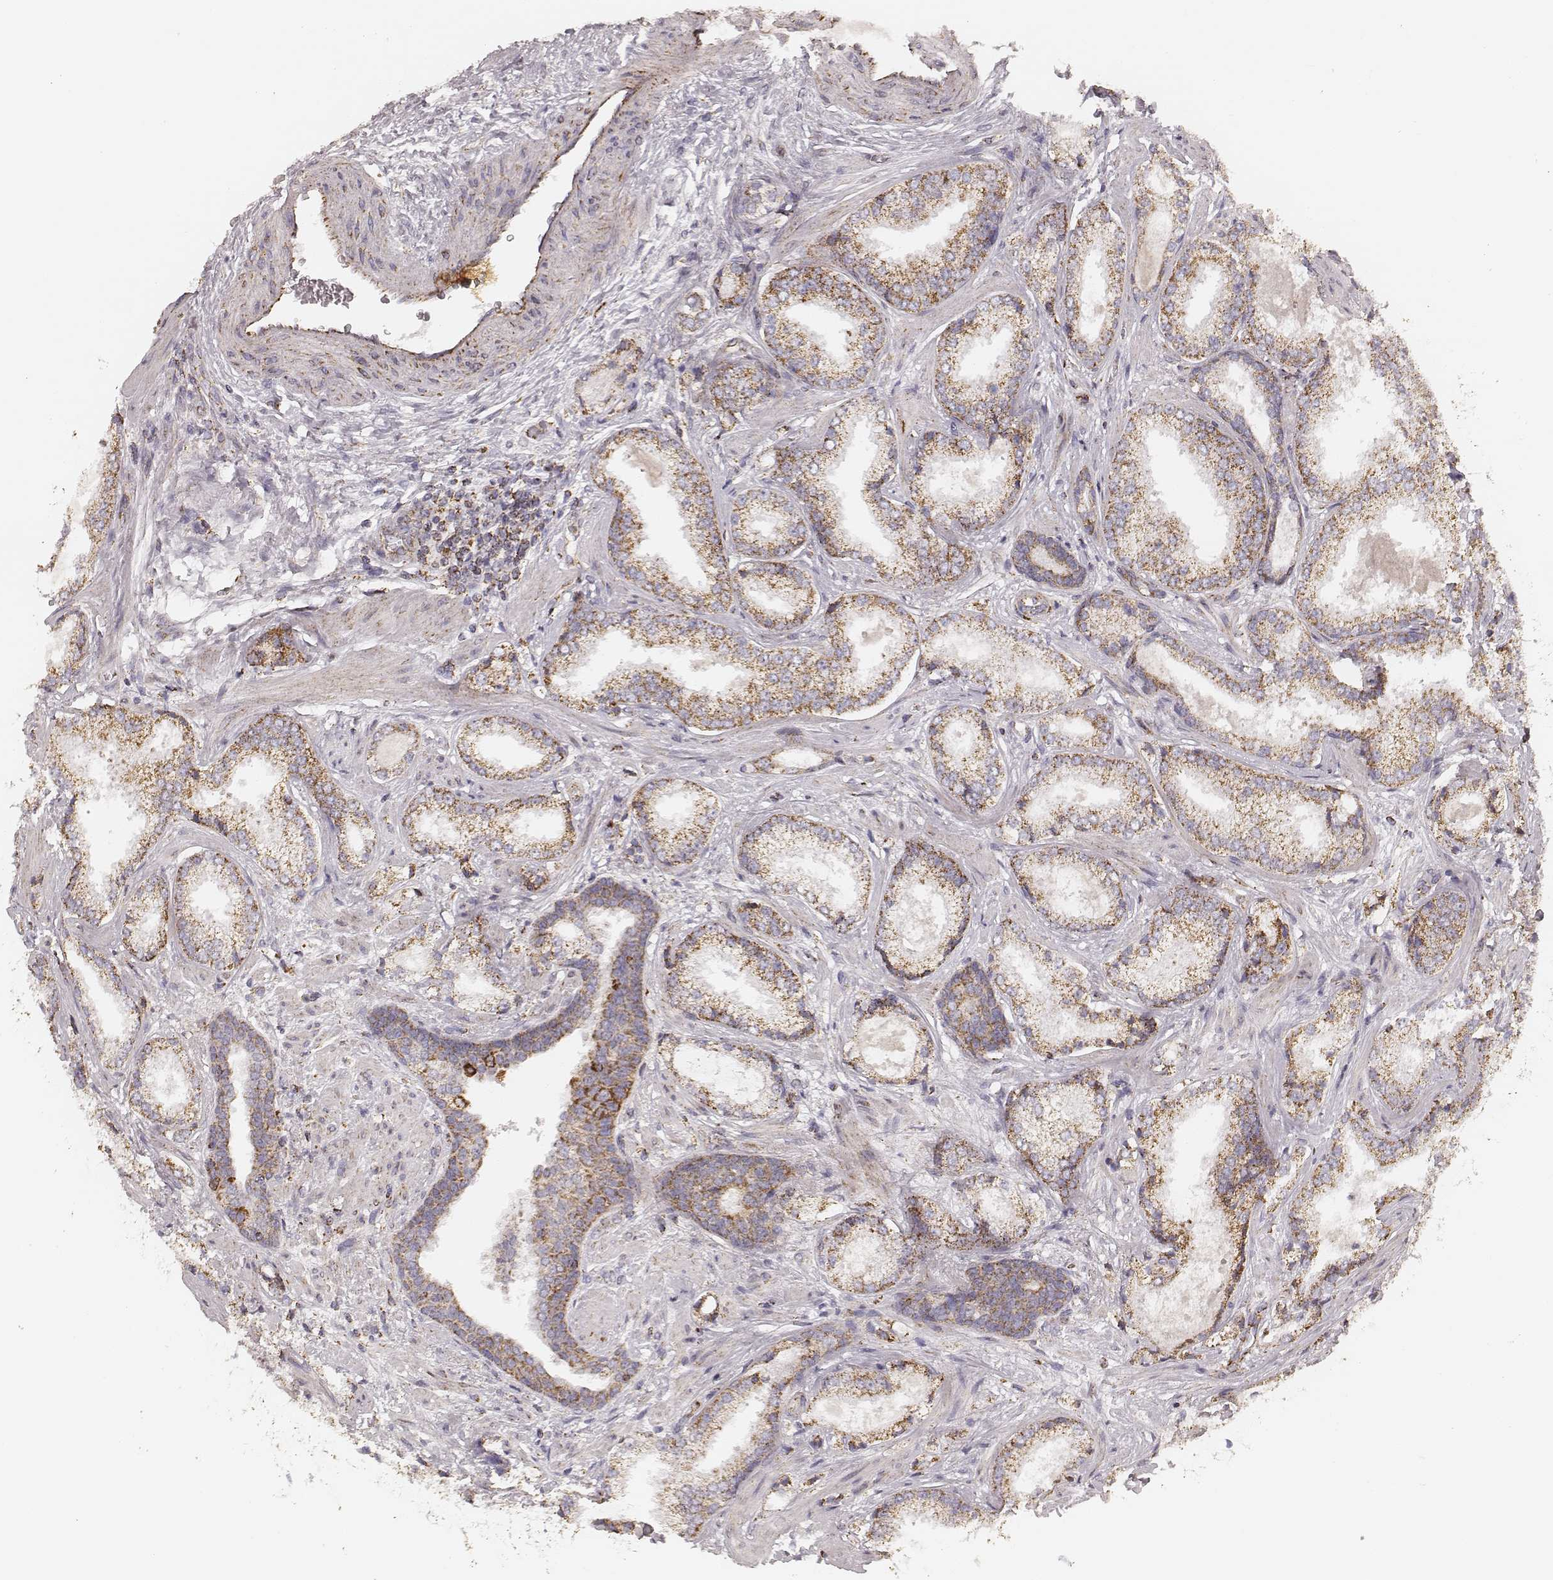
{"staining": {"intensity": "moderate", "quantity": ">75%", "location": "cytoplasmic/membranous"}, "tissue": "prostate cancer", "cell_type": "Tumor cells", "image_type": "cancer", "snomed": [{"axis": "morphology", "description": "Adenocarcinoma, Low grade"}, {"axis": "topography", "description": "Prostate"}], "caption": "This is an image of immunohistochemistry staining of prostate cancer (adenocarcinoma (low-grade)), which shows moderate positivity in the cytoplasmic/membranous of tumor cells.", "gene": "CS", "patient": {"sex": "male", "age": 56}}